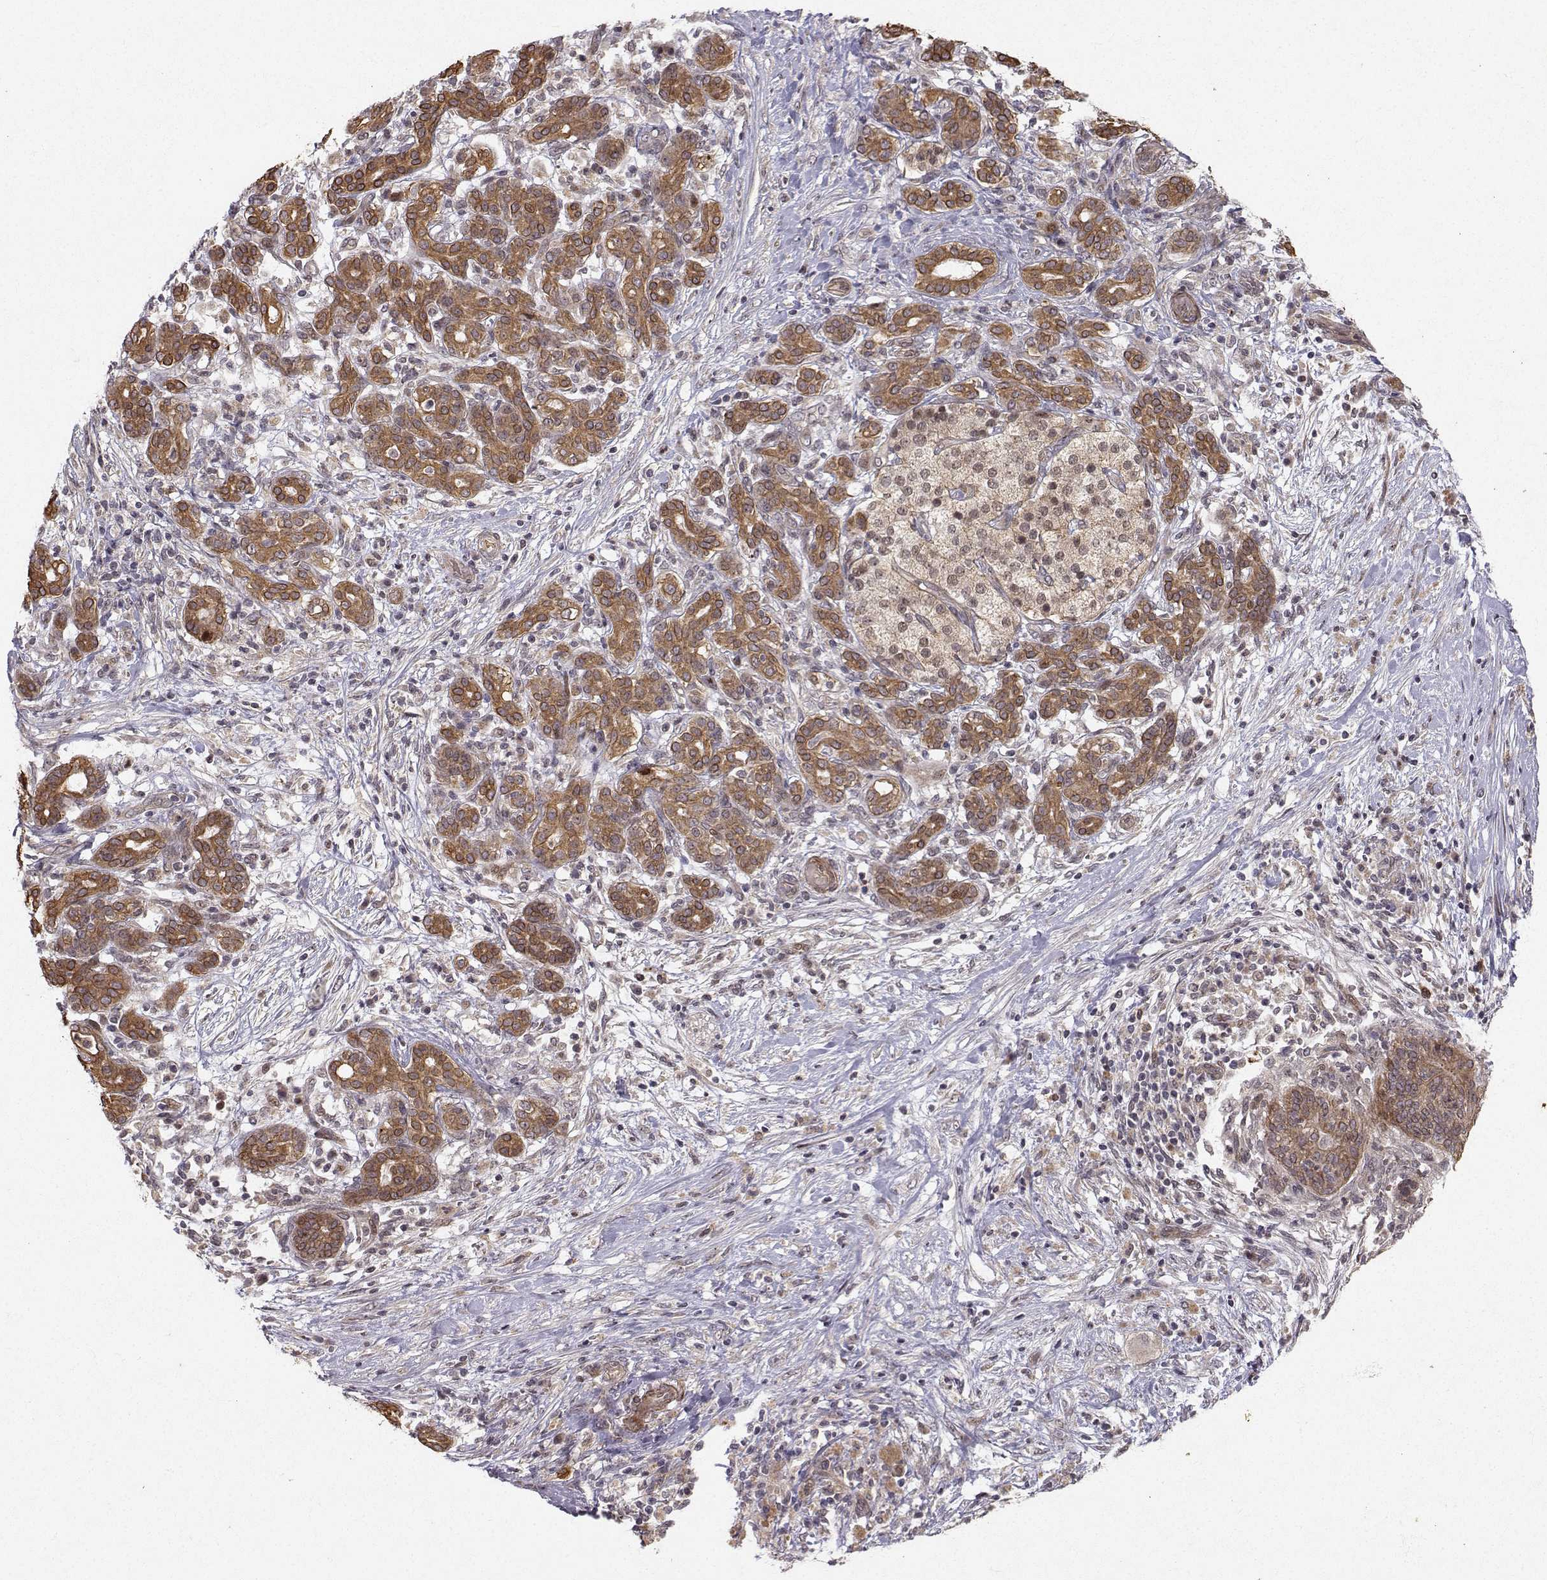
{"staining": {"intensity": "strong", "quantity": ">75%", "location": "cytoplasmic/membranous"}, "tissue": "pancreatic cancer", "cell_type": "Tumor cells", "image_type": "cancer", "snomed": [{"axis": "morphology", "description": "Adenocarcinoma, NOS"}, {"axis": "topography", "description": "Pancreas"}], "caption": "Tumor cells display high levels of strong cytoplasmic/membranous positivity in approximately >75% of cells in human adenocarcinoma (pancreatic).", "gene": "APC", "patient": {"sex": "male", "age": 44}}